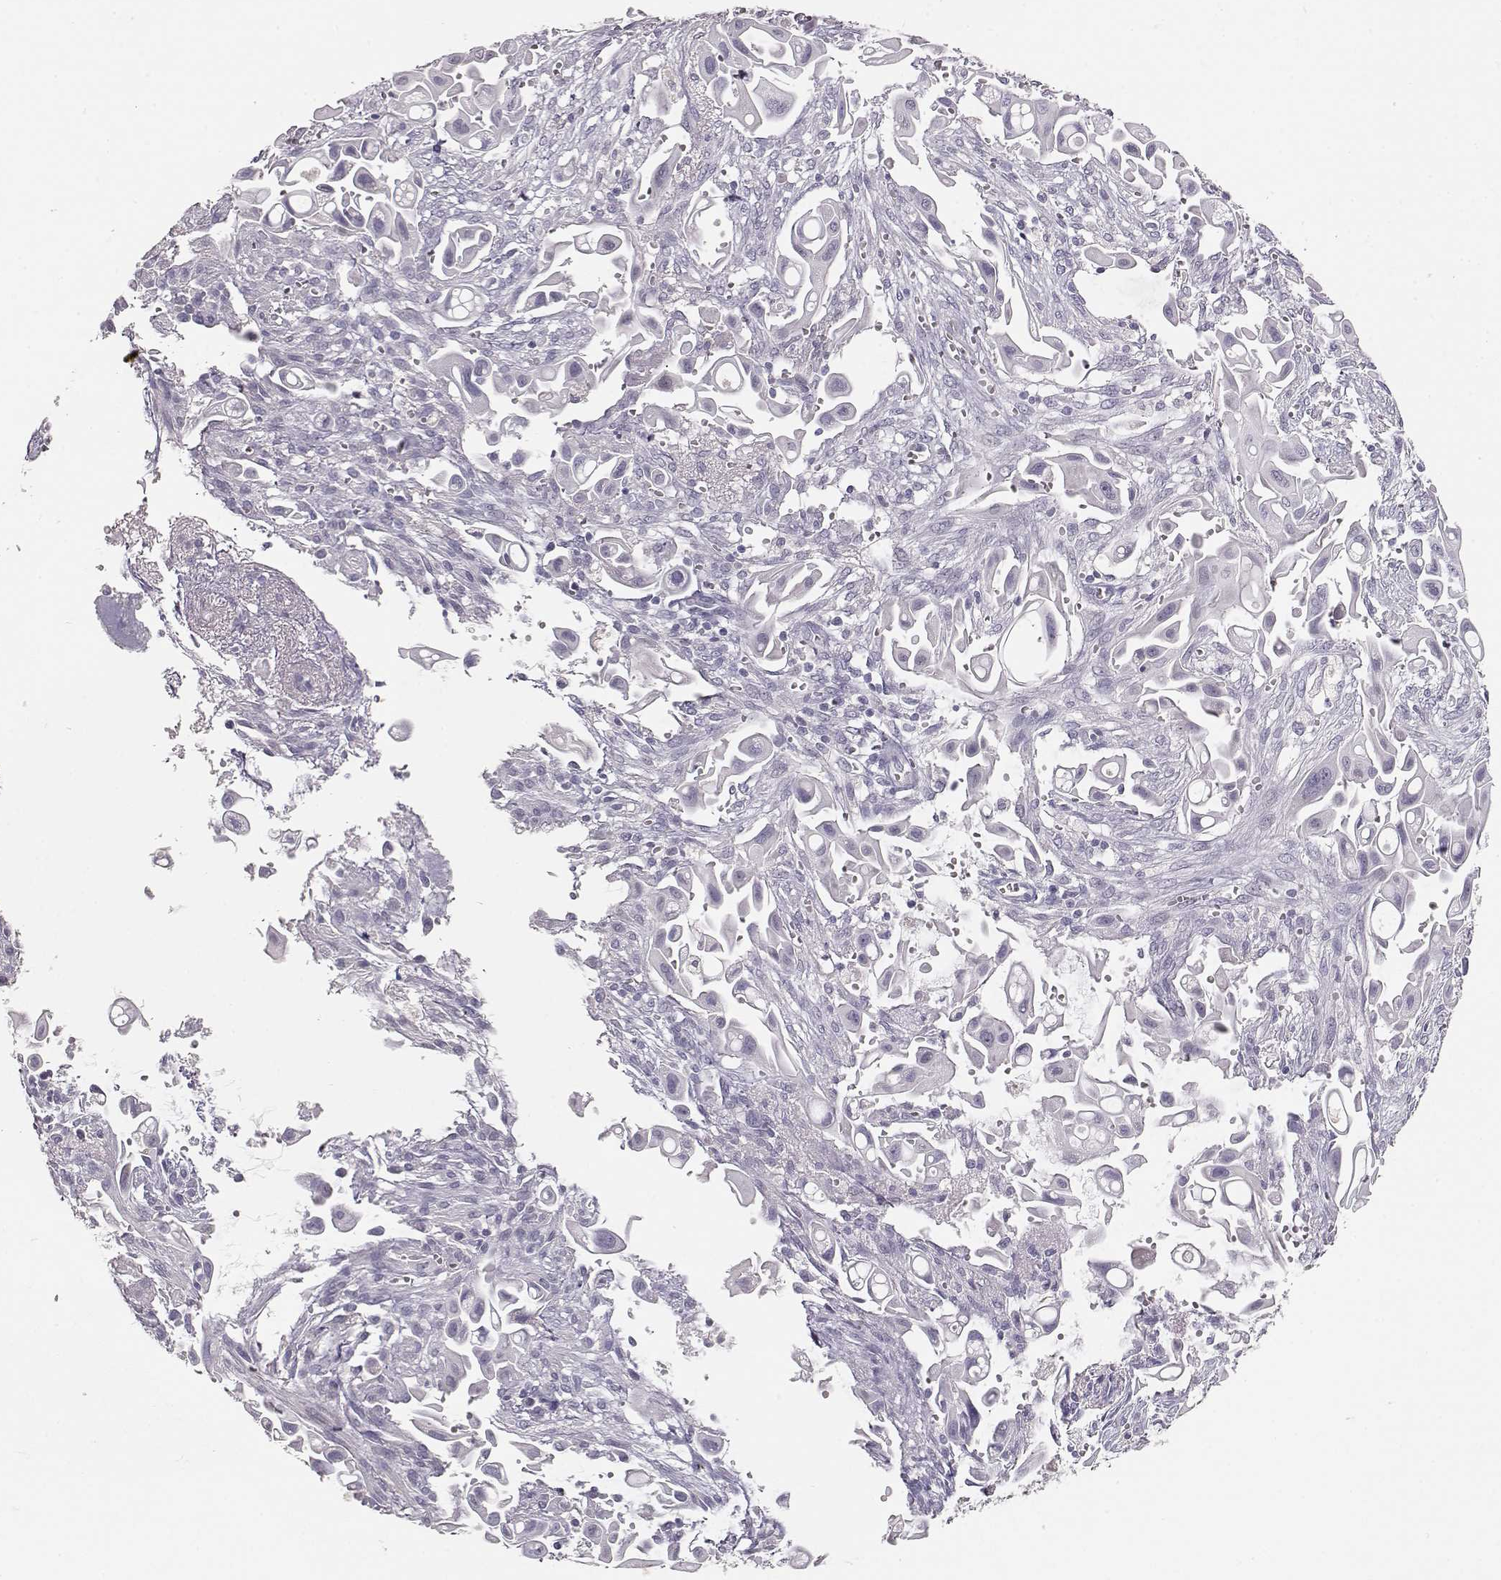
{"staining": {"intensity": "negative", "quantity": "none", "location": "none"}, "tissue": "pancreatic cancer", "cell_type": "Tumor cells", "image_type": "cancer", "snomed": [{"axis": "morphology", "description": "Adenocarcinoma, NOS"}, {"axis": "topography", "description": "Pancreas"}], "caption": "Histopathology image shows no significant protein staining in tumor cells of pancreatic adenocarcinoma. Nuclei are stained in blue.", "gene": "TKTL1", "patient": {"sex": "male", "age": 50}}